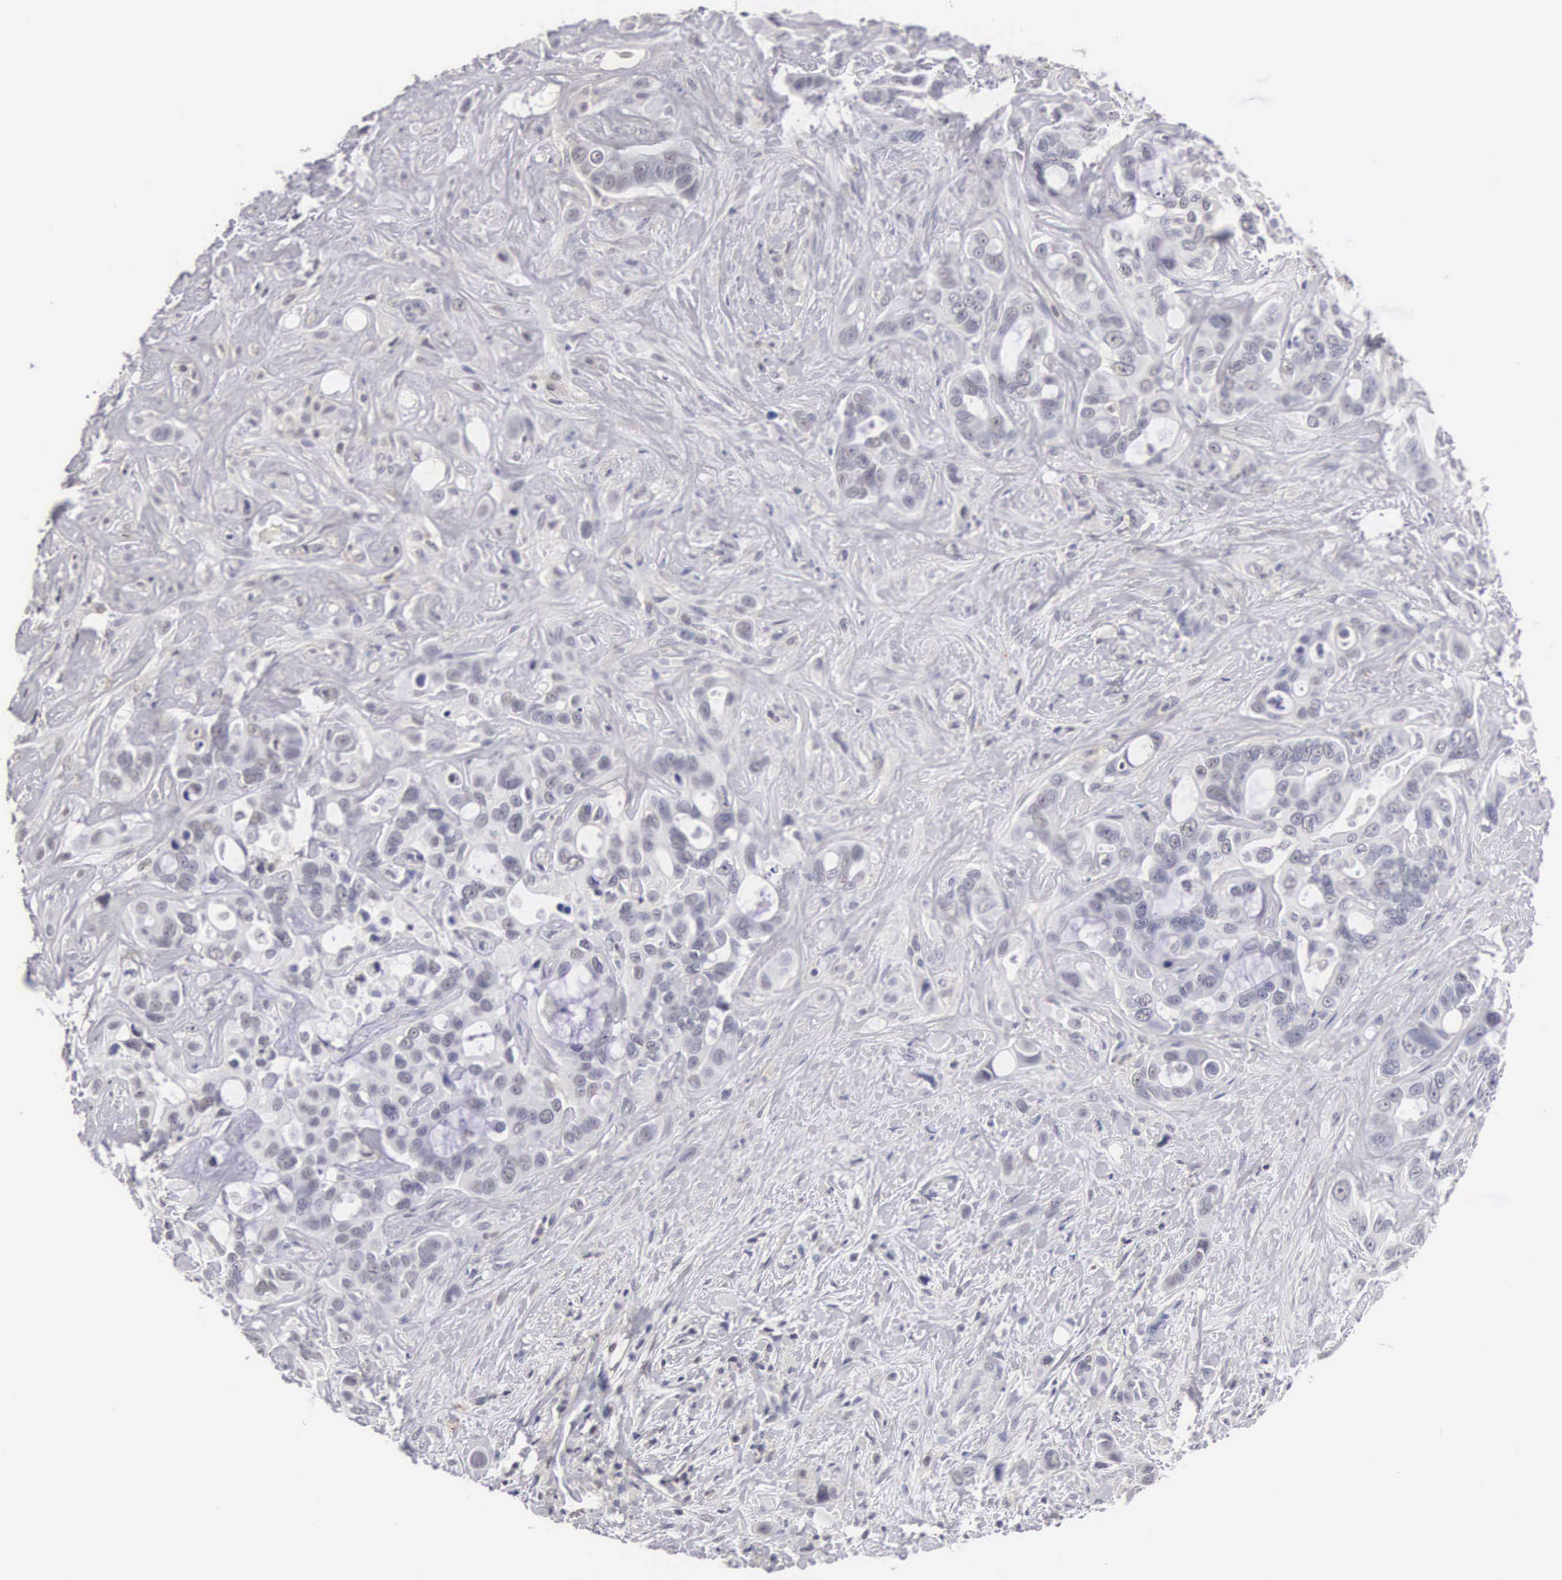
{"staining": {"intensity": "negative", "quantity": "none", "location": "none"}, "tissue": "liver cancer", "cell_type": "Tumor cells", "image_type": "cancer", "snomed": [{"axis": "morphology", "description": "Cholangiocarcinoma"}, {"axis": "topography", "description": "Liver"}], "caption": "High magnification brightfield microscopy of liver cholangiocarcinoma stained with DAB (brown) and counterstained with hematoxylin (blue): tumor cells show no significant staining.", "gene": "FAM47A", "patient": {"sex": "female", "age": 79}}